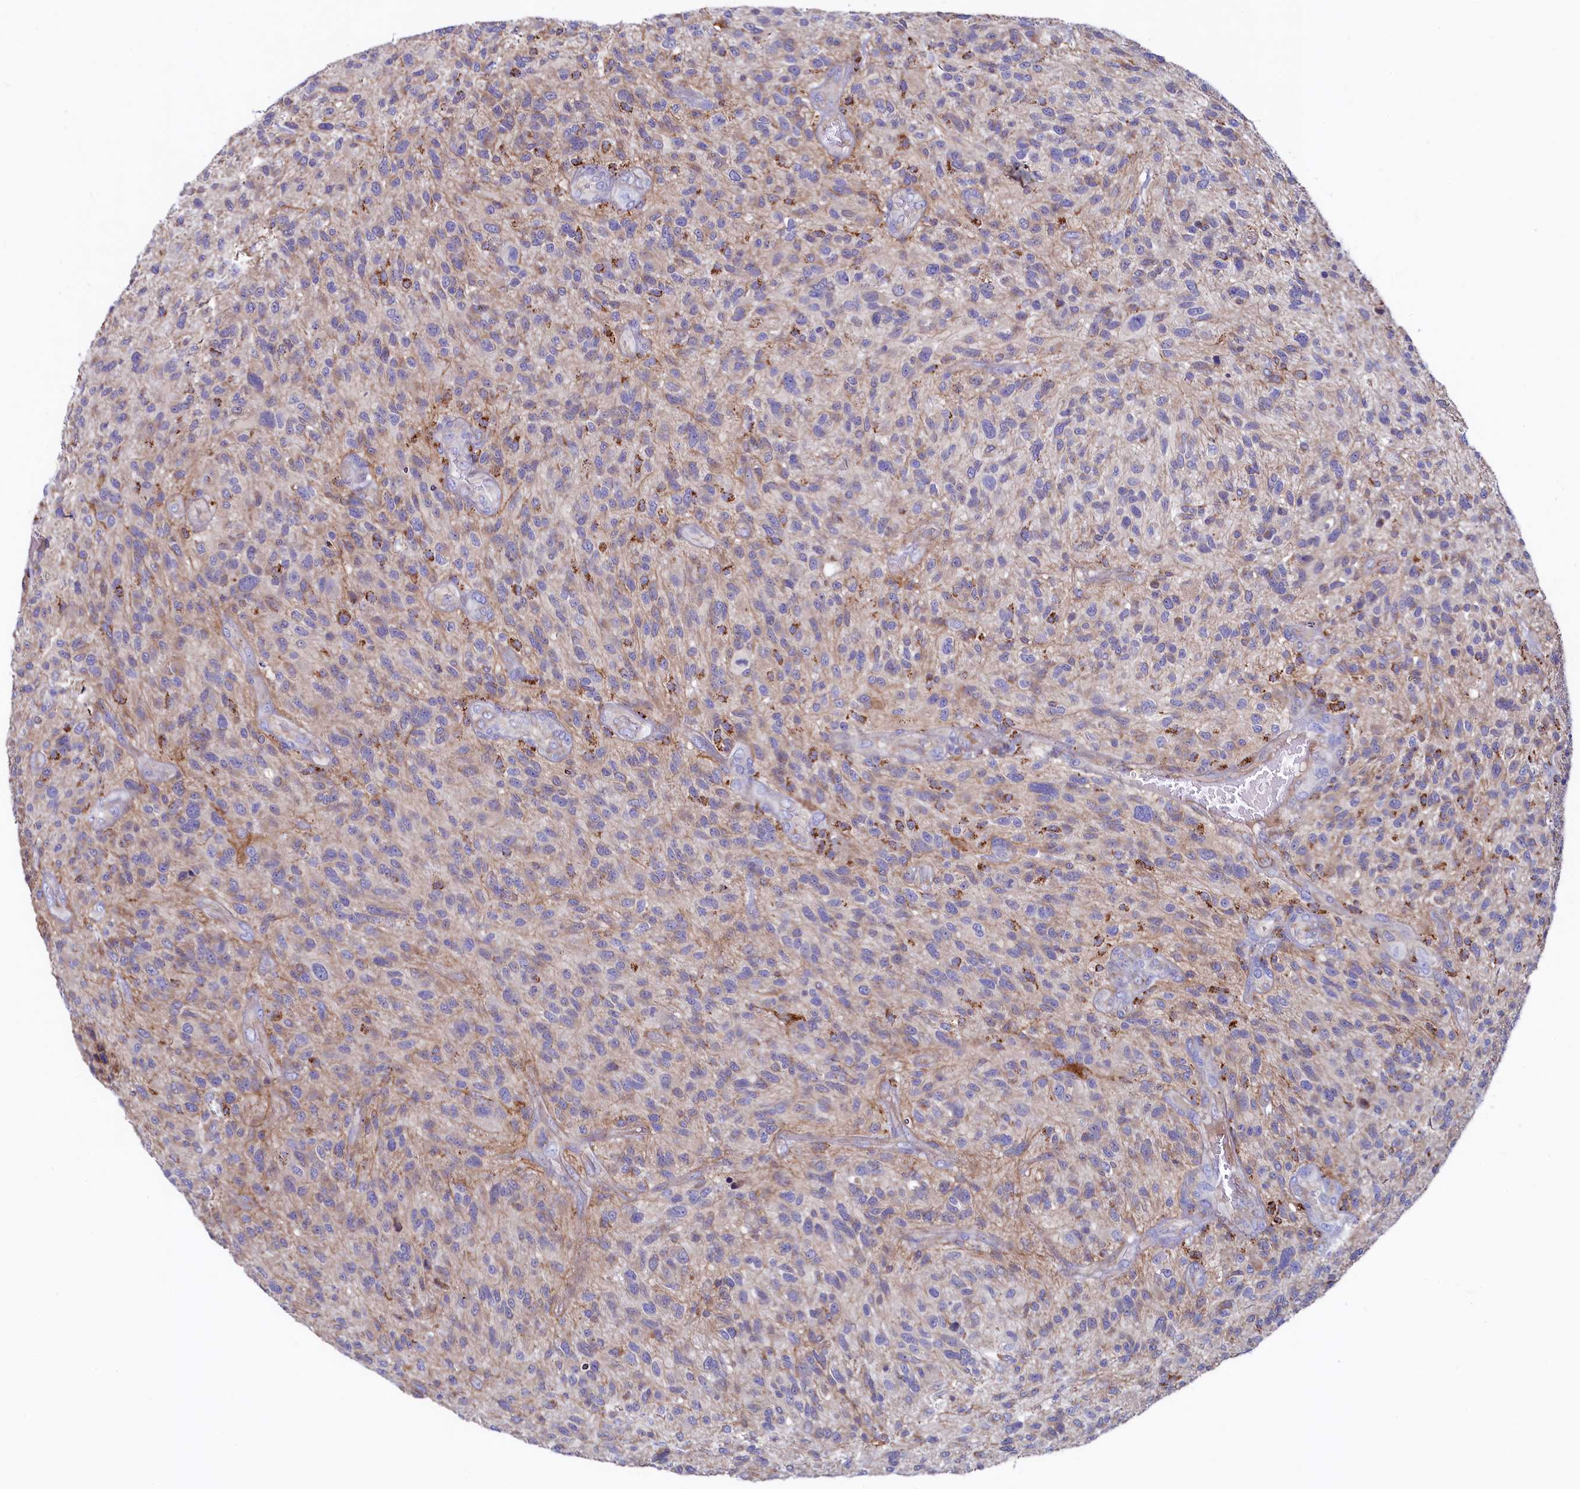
{"staining": {"intensity": "negative", "quantity": "none", "location": "none"}, "tissue": "glioma", "cell_type": "Tumor cells", "image_type": "cancer", "snomed": [{"axis": "morphology", "description": "Glioma, malignant, High grade"}, {"axis": "topography", "description": "Brain"}], "caption": "Glioma was stained to show a protein in brown. There is no significant positivity in tumor cells.", "gene": "ASTE1", "patient": {"sex": "male", "age": 47}}